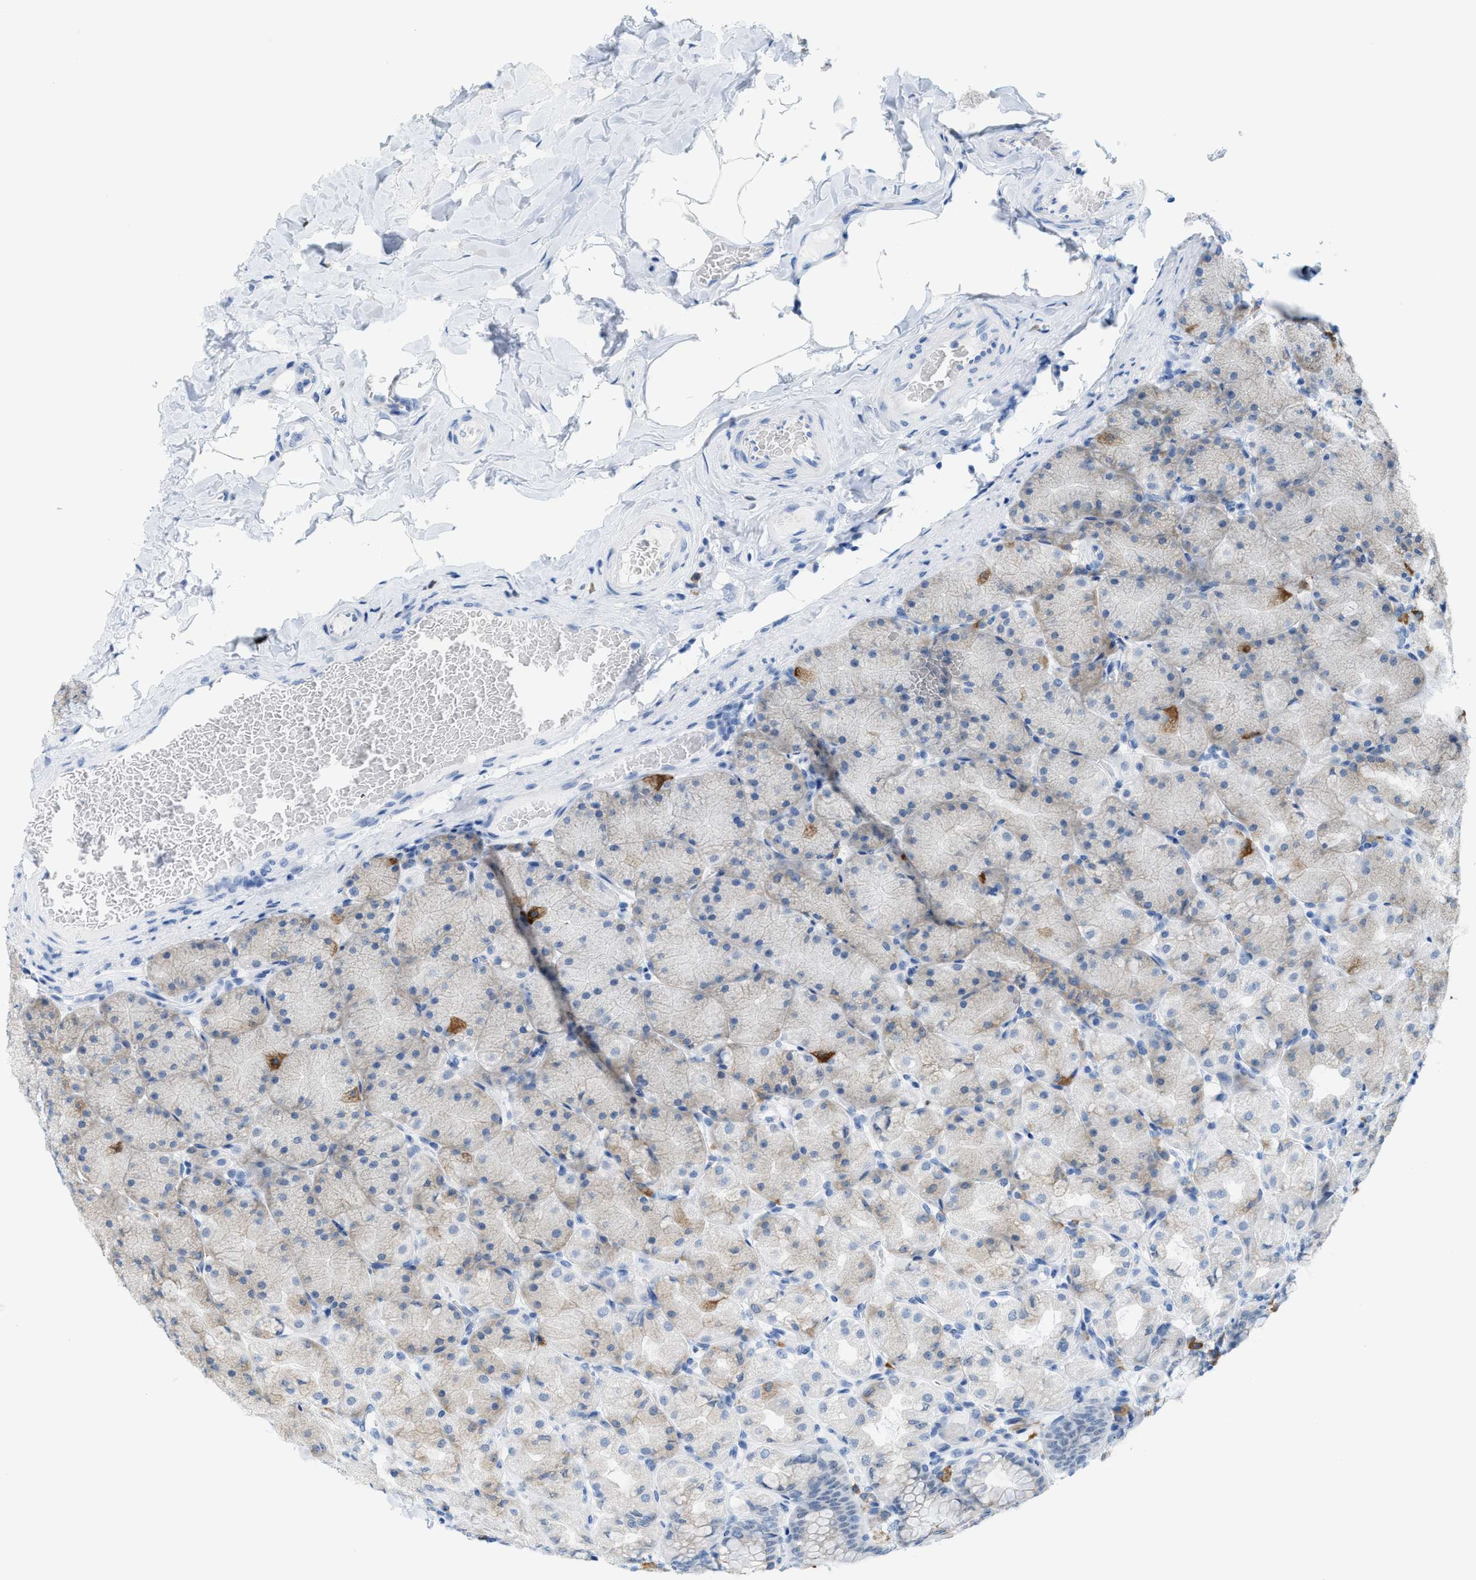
{"staining": {"intensity": "moderate", "quantity": "<25%", "location": "cytoplasmic/membranous"}, "tissue": "stomach", "cell_type": "Glandular cells", "image_type": "normal", "snomed": [{"axis": "morphology", "description": "Normal tissue, NOS"}, {"axis": "topography", "description": "Stomach, upper"}], "caption": "An image showing moderate cytoplasmic/membranous expression in about <25% of glandular cells in unremarkable stomach, as visualized by brown immunohistochemical staining.", "gene": "KIFC3", "patient": {"sex": "female", "age": 56}}